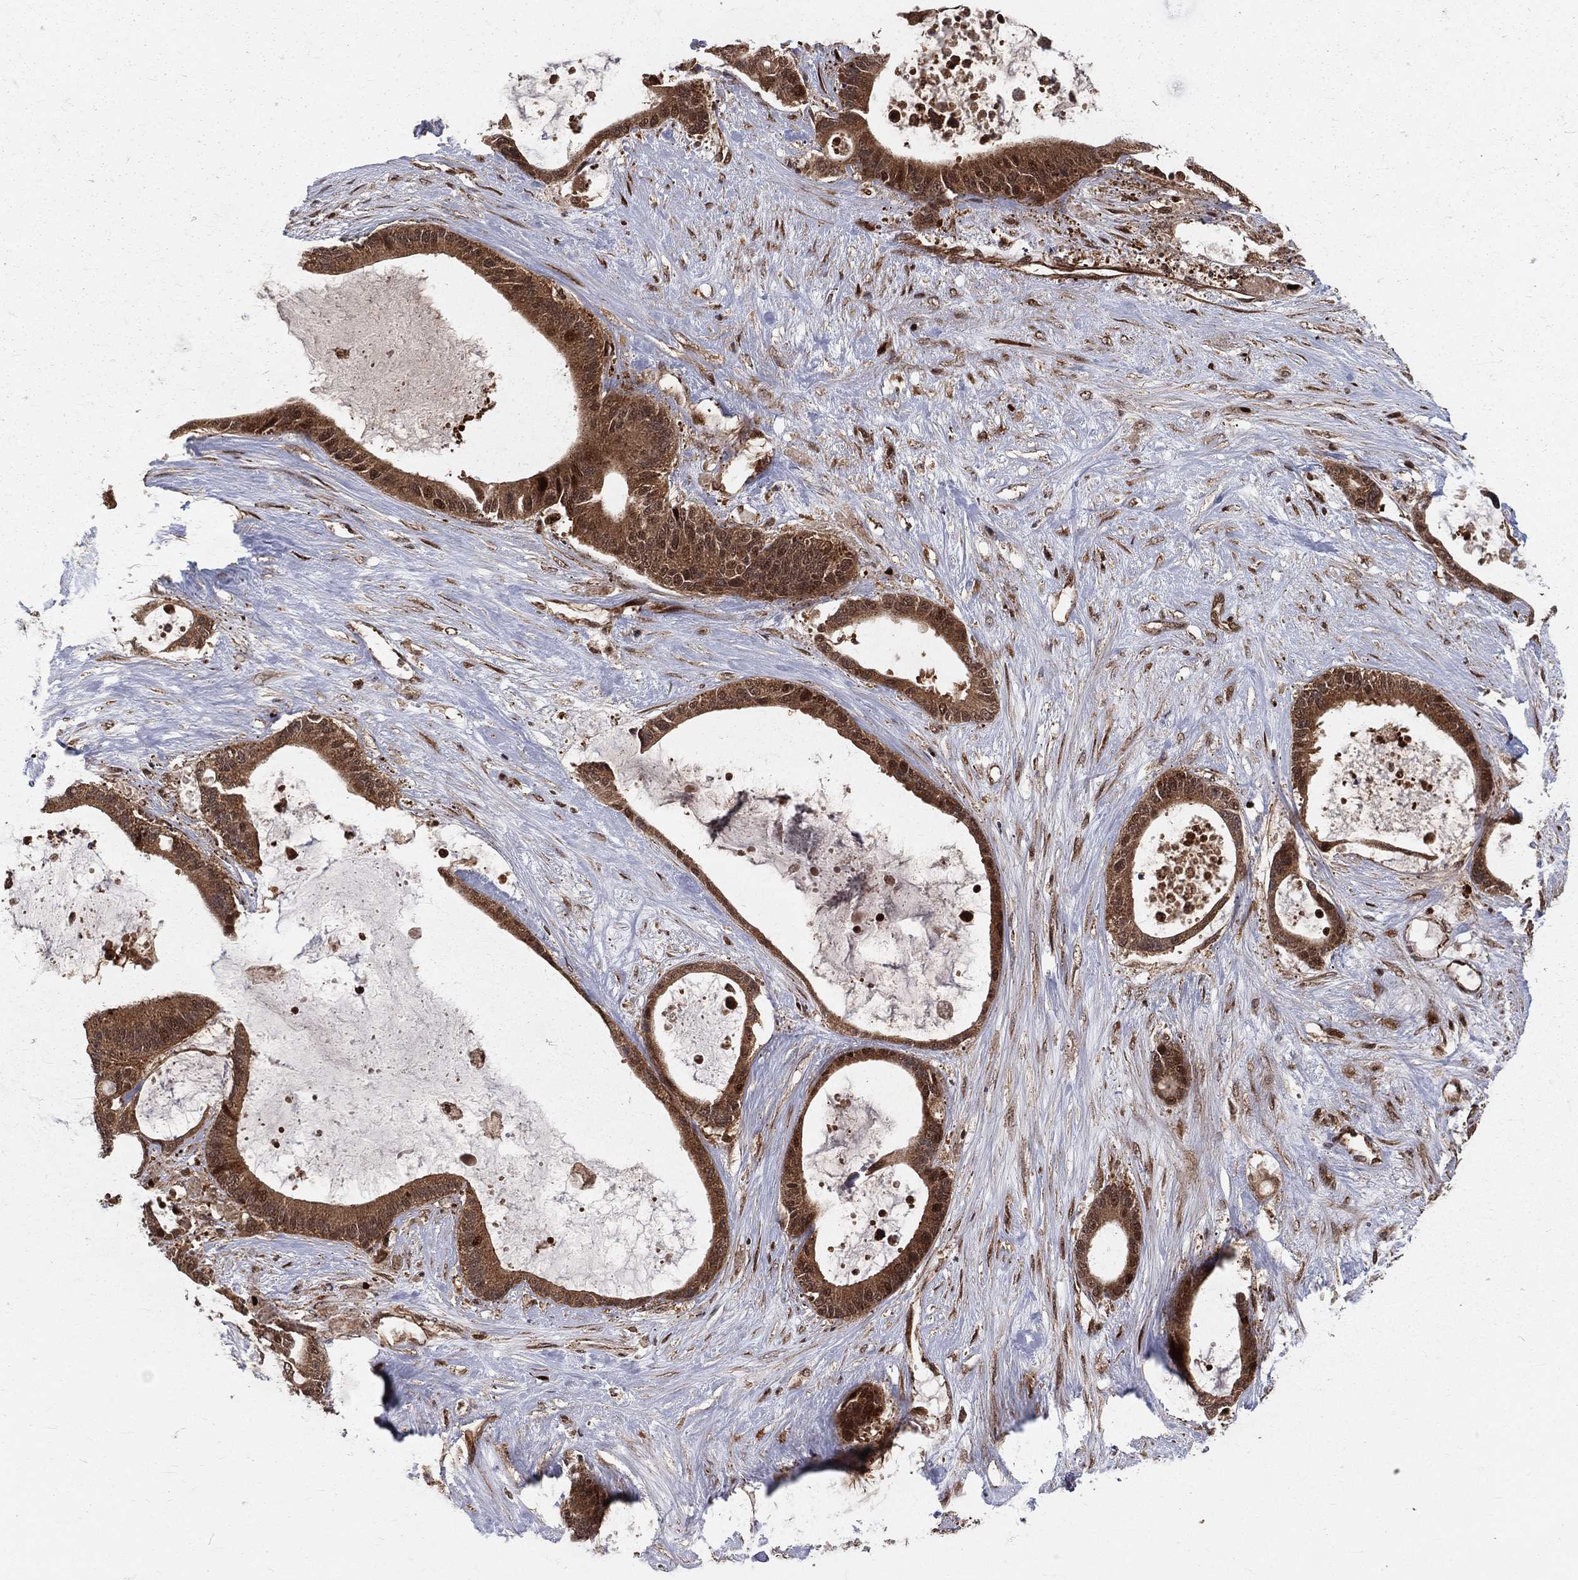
{"staining": {"intensity": "moderate", "quantity": ">75%", "location": "cytoplasmic/membranous"}, "tissue": "liver cancer", "cell_type": "Tumor cells", "image_type": "cancer", "snomed": [{"axis": "morphology", "description": "Normal tissue, NOS"}, {"axis": "morphology", "description": "Cholangiocarcinoma"}, {"axis": "topography", "description": "Liver"}, {"axis": "topography", "description": "Peripheral nerve tissue"}], "caption": "This image demonstrates IHC staining of human liver cholangiocarcinoma, with medium moderate cytoplasmic/membranous positivity in approximately >75% of tumor cells.", "gene": "MDM2", "patient": {"sex": "female", "age": 73}}